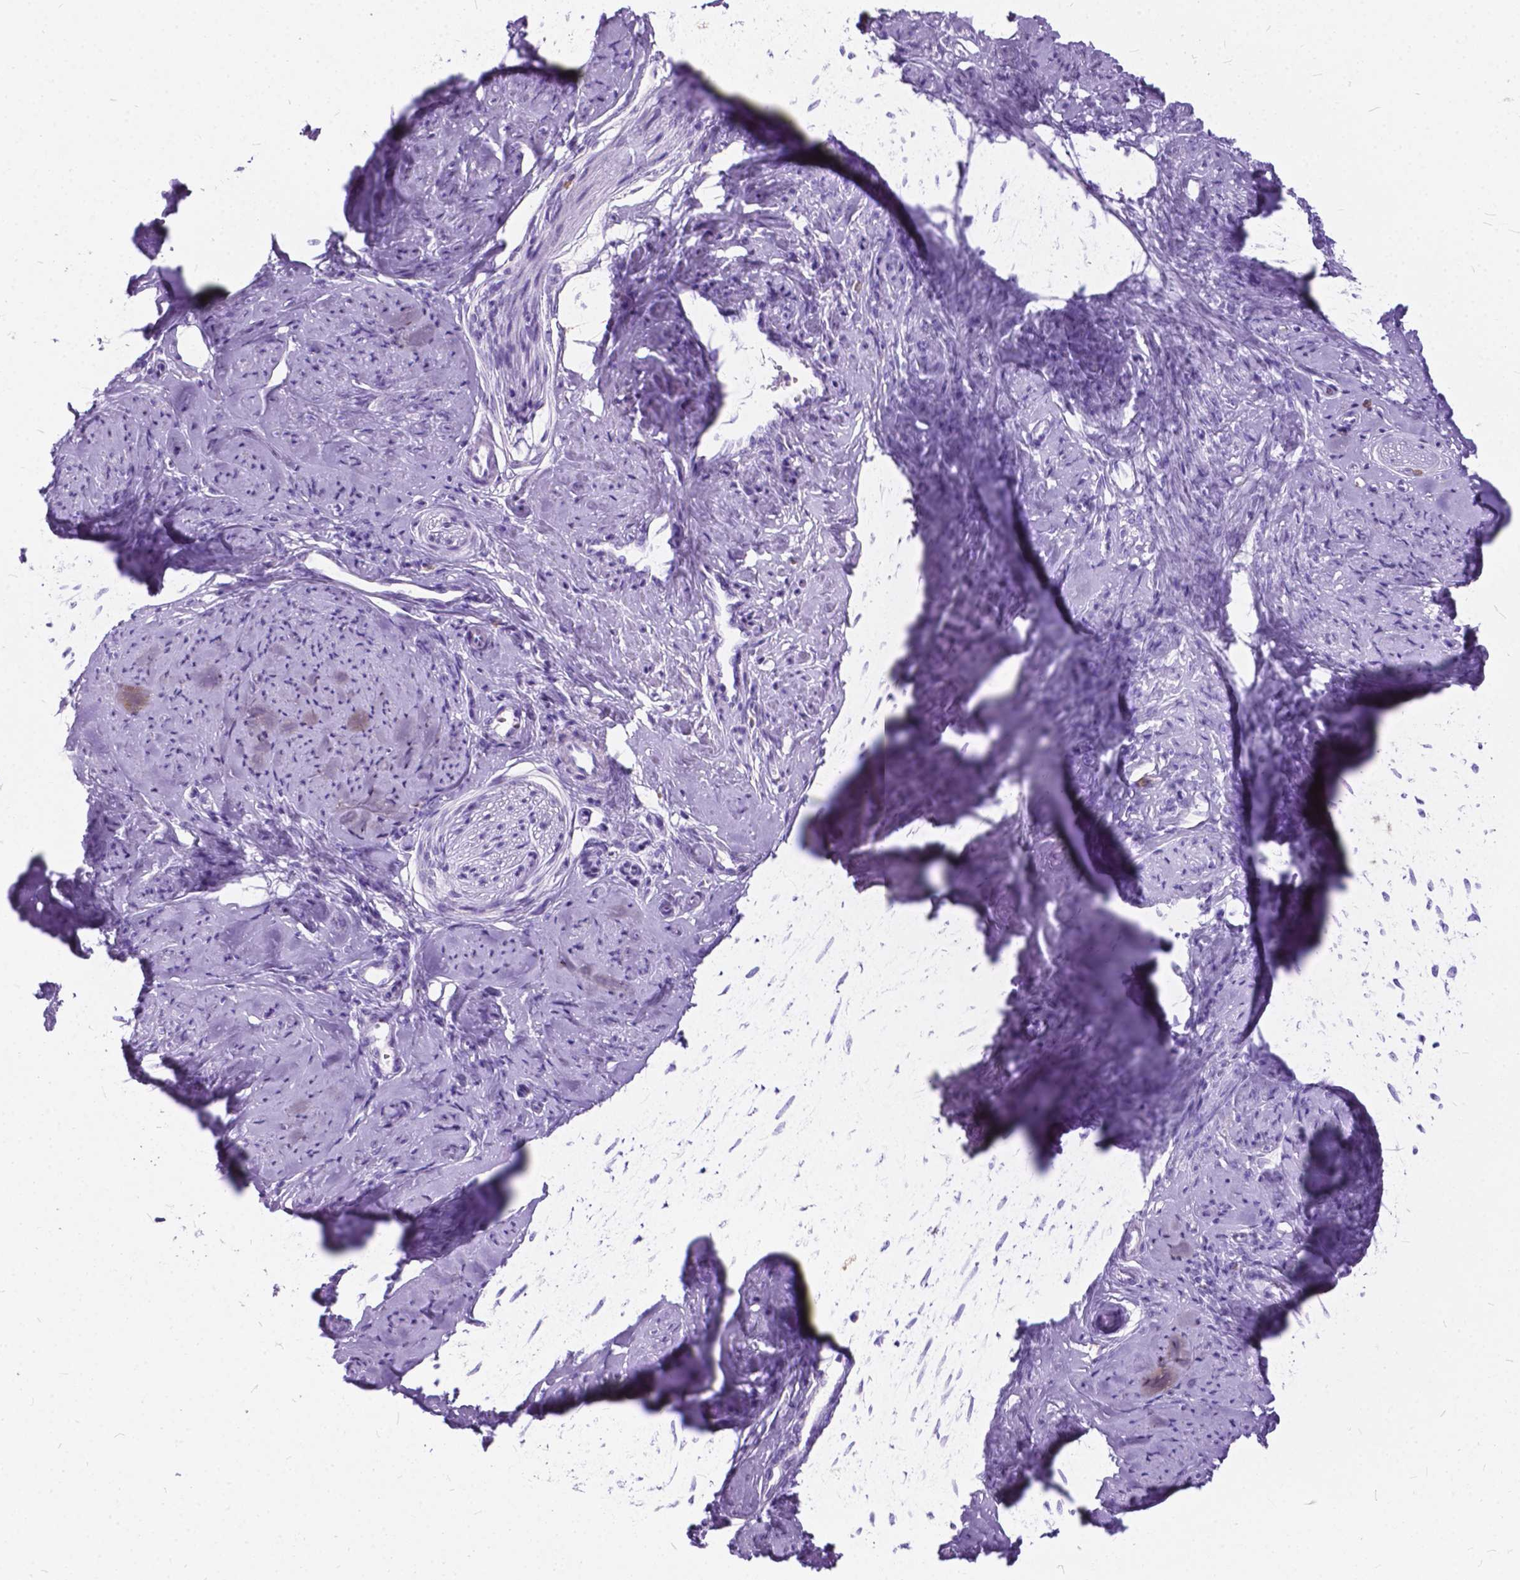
{"staining": {"intensity": "negative", "quantity": "none", "location": "none"}, "tissue": "smooth muscle", "cell_type": "Smooth muscle cells", "image_type": "normal", "snomed": [{"axis": "morphology", "description": "Normal tissue, NOS"}, {"axis": "topography", "description": "Smooth muscle"}], "caption": "Unremarkable smooth muscle was stained to show a protein in brown. There is no significant staining in smooth muscle cells. (DAB (3,3'-diaminobenzidine) immunohistochemistry (IHC), high magnification).", "gene": "BSND", "patient": {"sex": "female", "age": 48}}